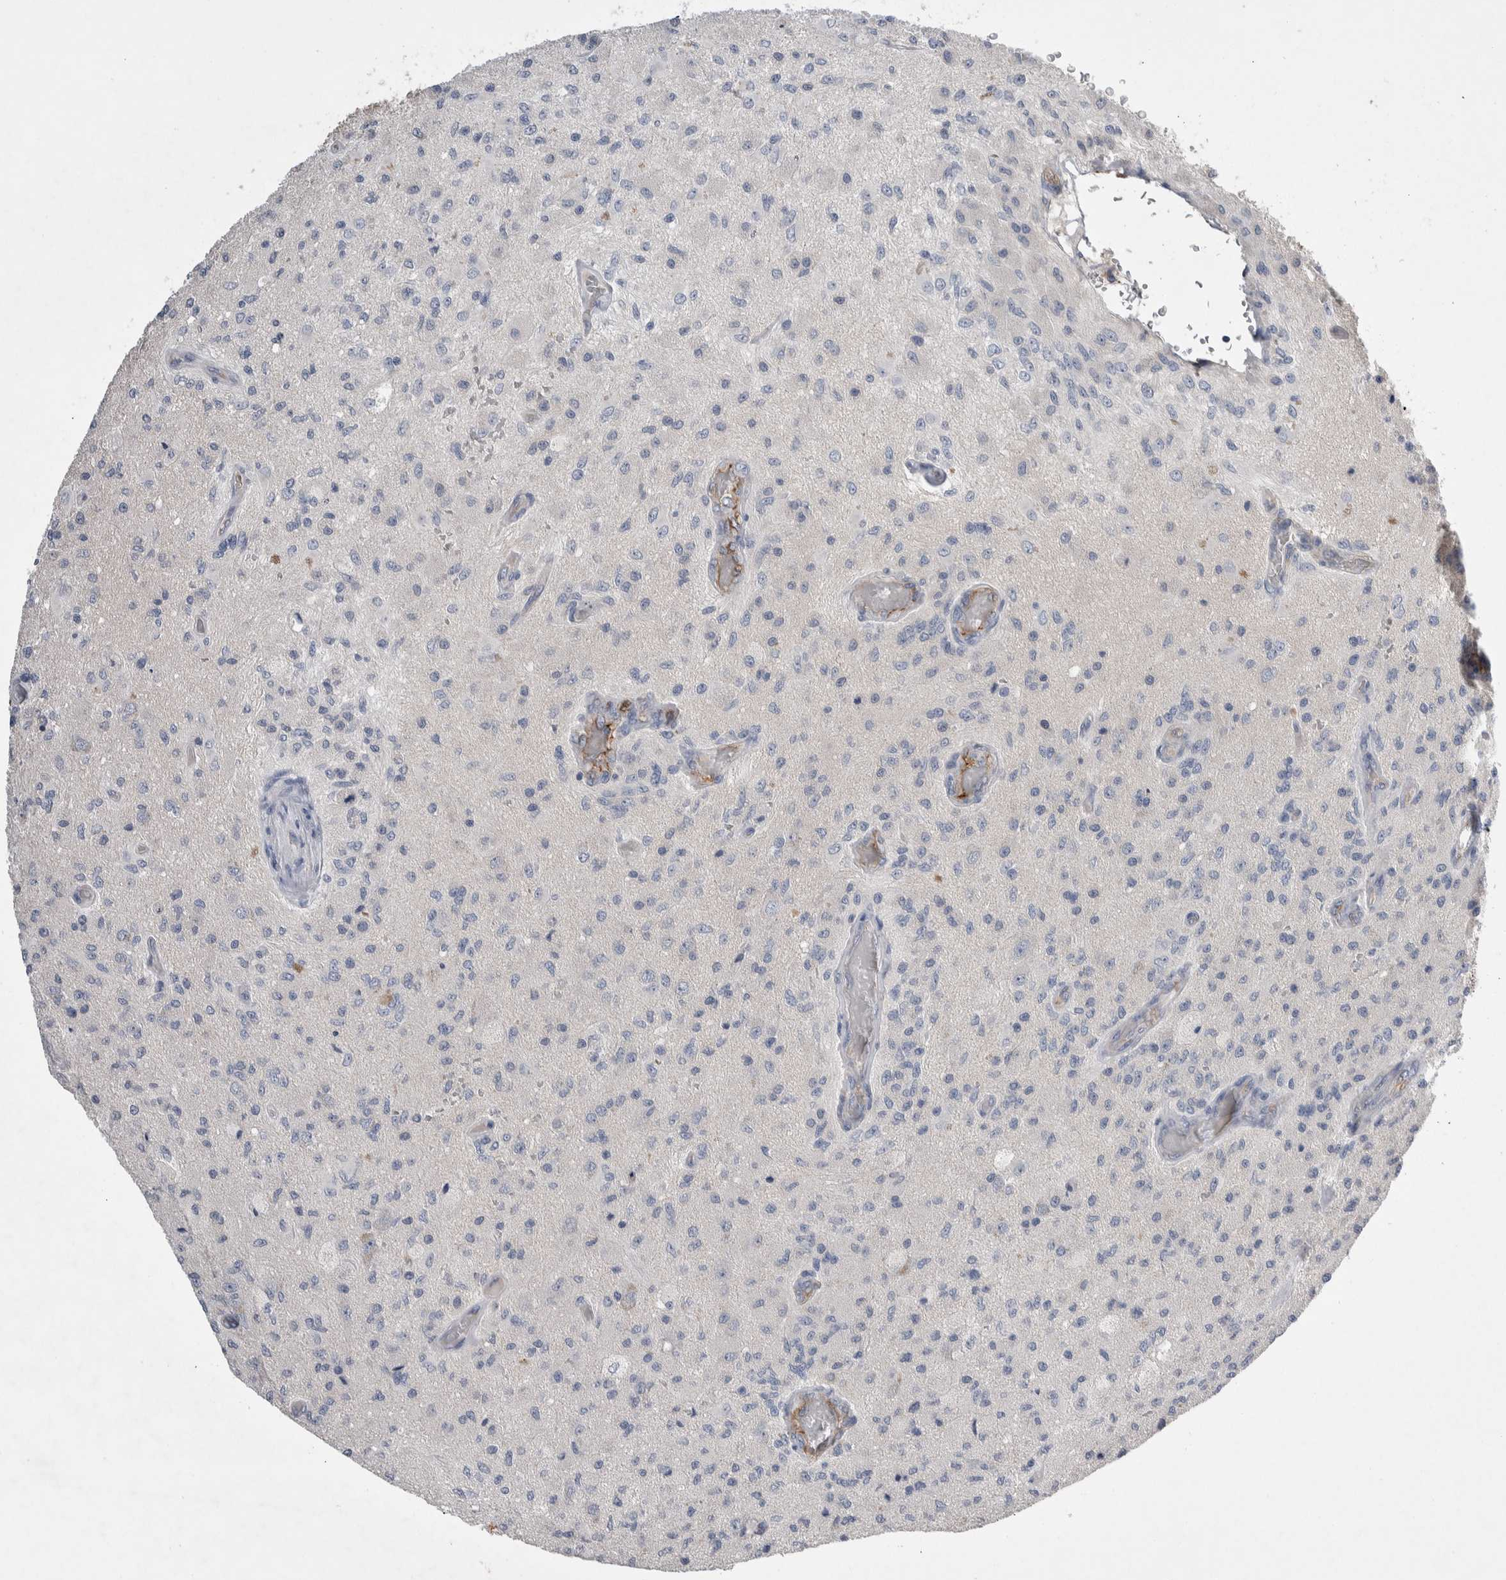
{"staining": {"intensity": "negative", "quantity": "none", "location": "none"}, "tissue": "glioma", "cell_type": "Tumor cells", "image_type": "cancer", "snomed": [{"axis": "morphology", "description": "Normal tissue, NOS"}, {"axis": "morphology", "description": "Glioma, malignant, High grade"}, {"axis": "topography", "description": "Cerebral cortex"}], "caption": "Human glioma stained for a protein using IHC exhibits no staining in tumor cells.", "gene": "CEP131", "patient": {"sex": "male", "age": 77}}